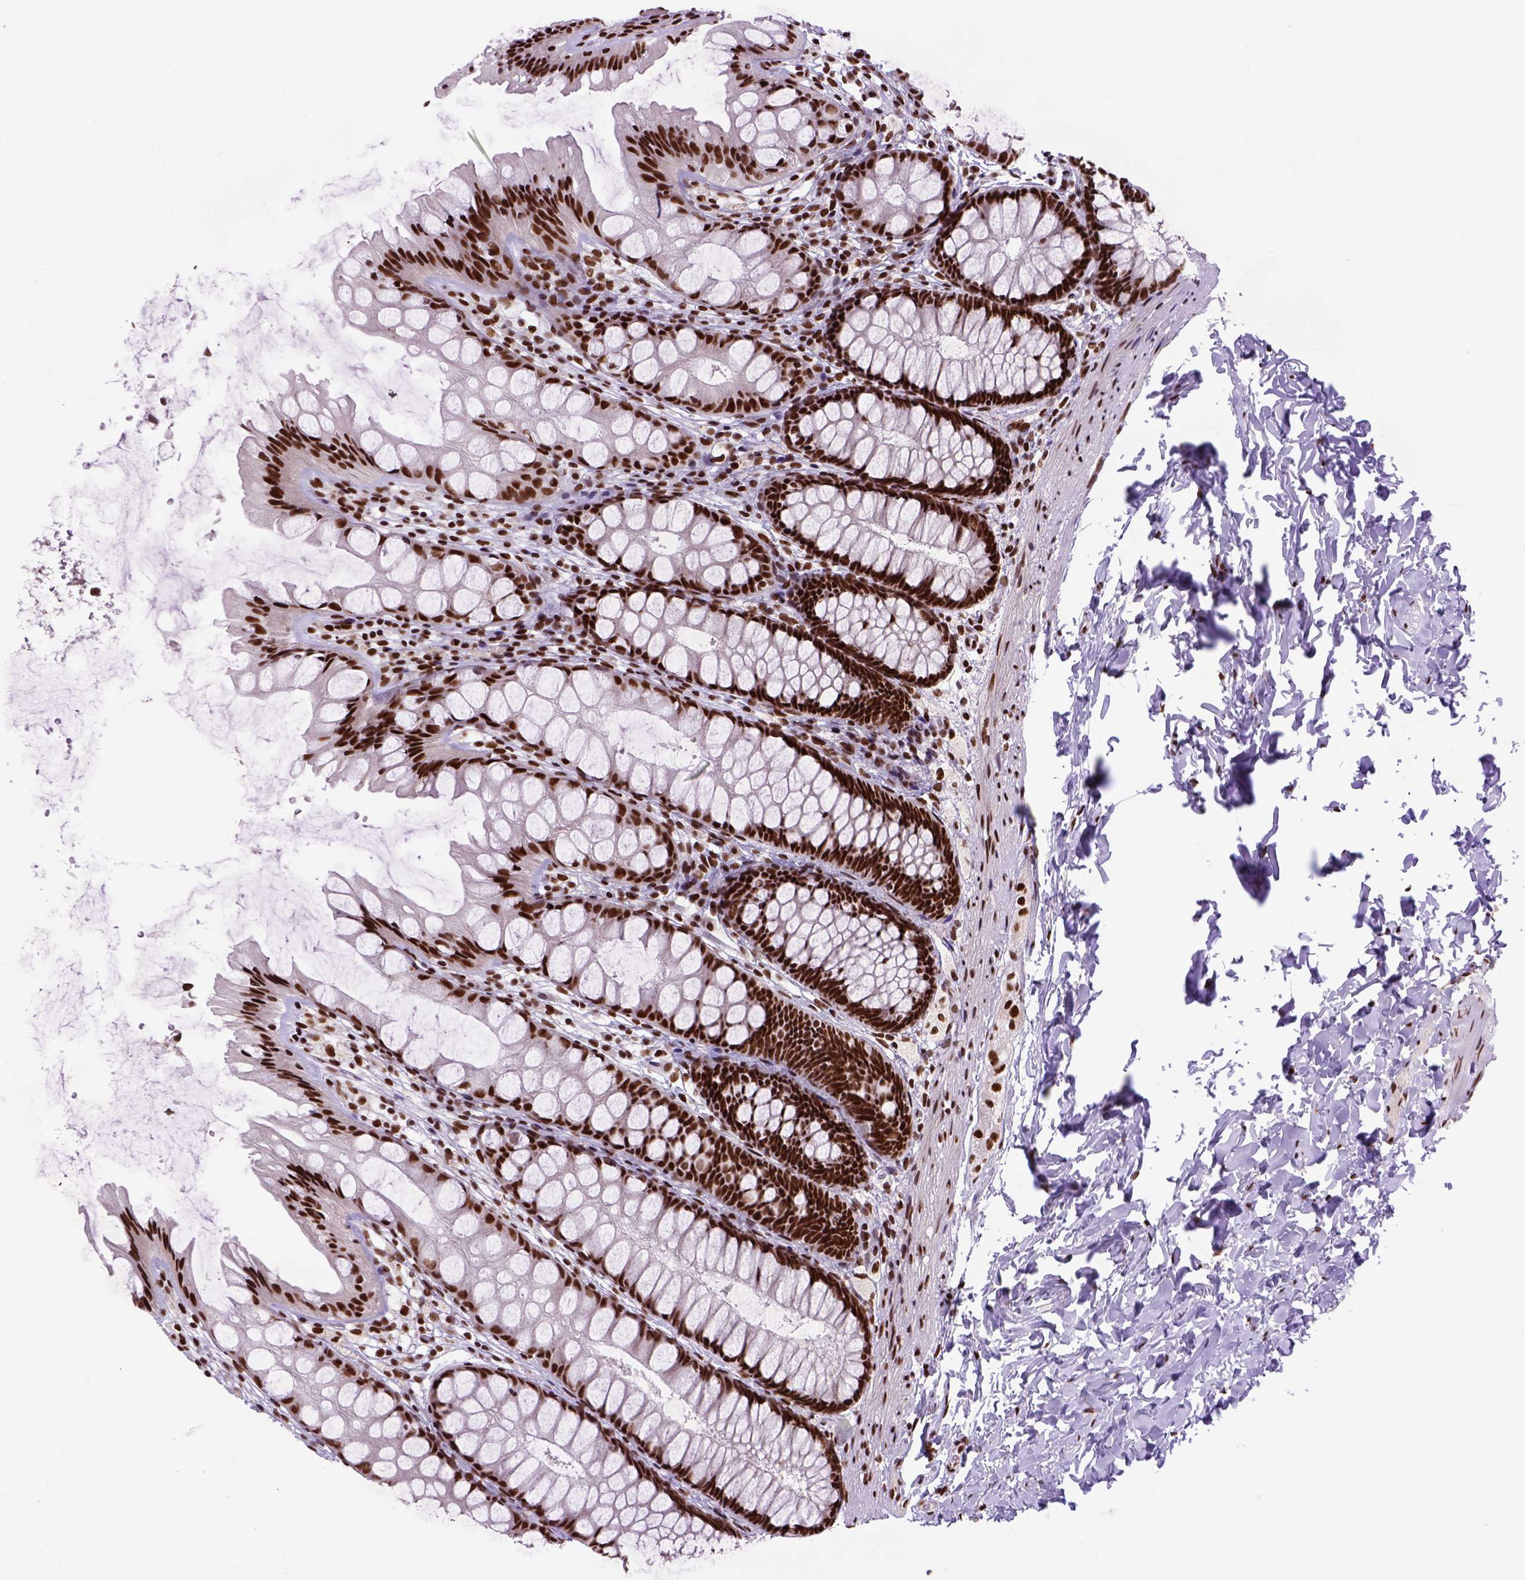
{"staining": {"intensity": "strong", "quantity": ">75%", "location": "nuclear"}, "tissue": "colon", "cell_type": "Endothelial cells", "image_type": "normal", "snomed": [{"axis": "morphology", "description": "Normal tissue, NOS"}, {"axis": "topography", "description": "Colon"}], "caption": "Unremarkable colon was stained to show a protein in brown. There is high levels of strong nuclear staining in approximately >75% of endothelial cells. (IHC, brightfield microscopy, high magnification).", "gene": "NSMCE2", "patient": {"sex": "male", "age": 47}}